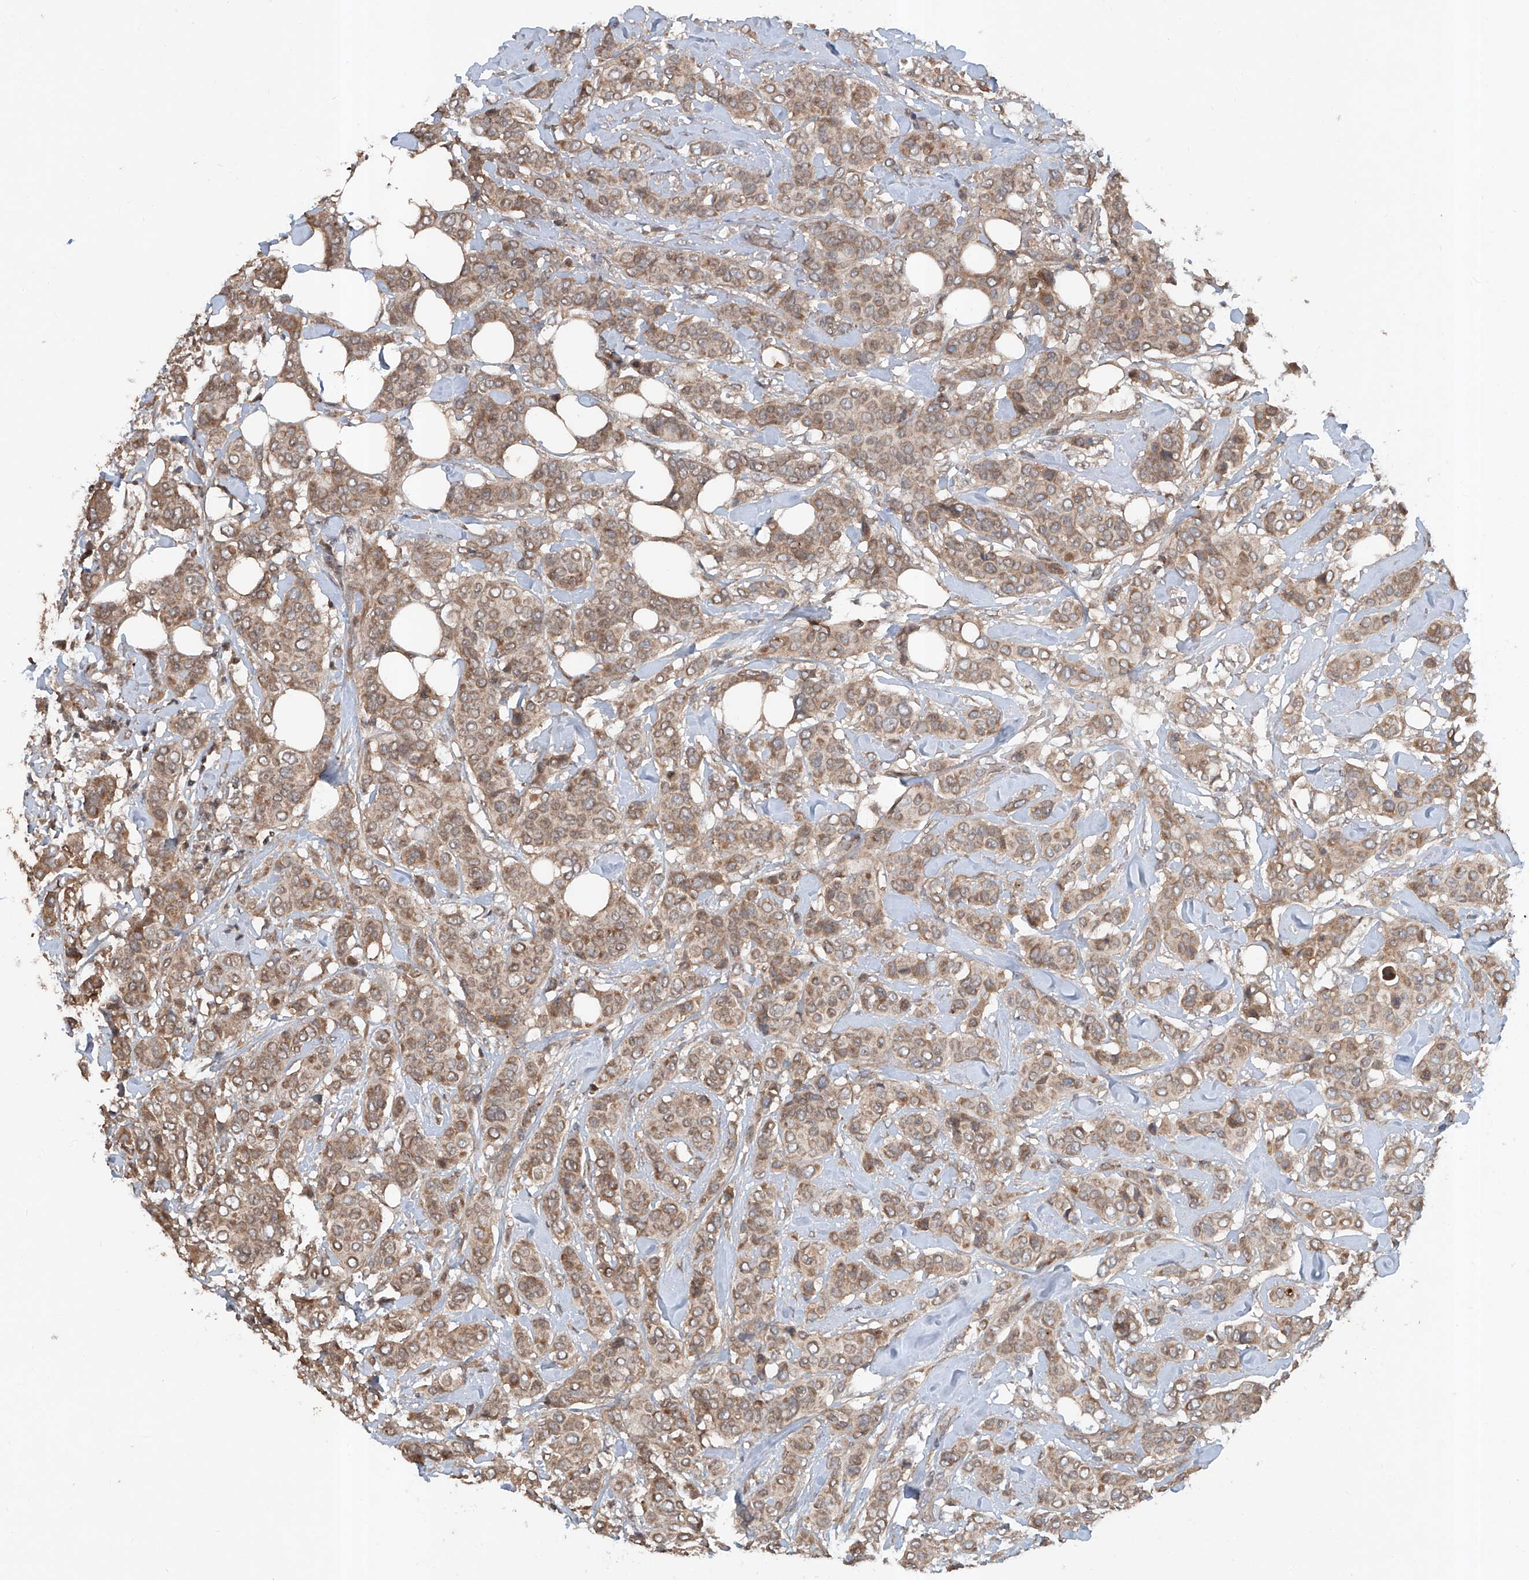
{"staining": {"intensity": "moderate", "quantity": ">75%", "location": "cytoplasmic/membranous"}, "tissue": "breast cancer", "cell_type": "Tumor cells", "image_type": "cancer", "snomed": [{"axis": "morphology", "description": "Lobular carcinoma"}, {"axis": "topography", "description": "Breast"}], "caption": "Immunohistochemistry (IHC) staining of lobular carcinoma (breast), which shows medium levels of moderate cytoplasmic/membranous positivity in approximately >75% of tumor cells indicating moderate cytoplasmic/membranous protein positivity. The staining was performed using DAB (3,3'-diaminobenzidine) (brown) for protein detection and nuclei were counterstained in hematoxylin (blue).", "gene": "ADAM23", "patient": {"sex": "female", "age": 51}}